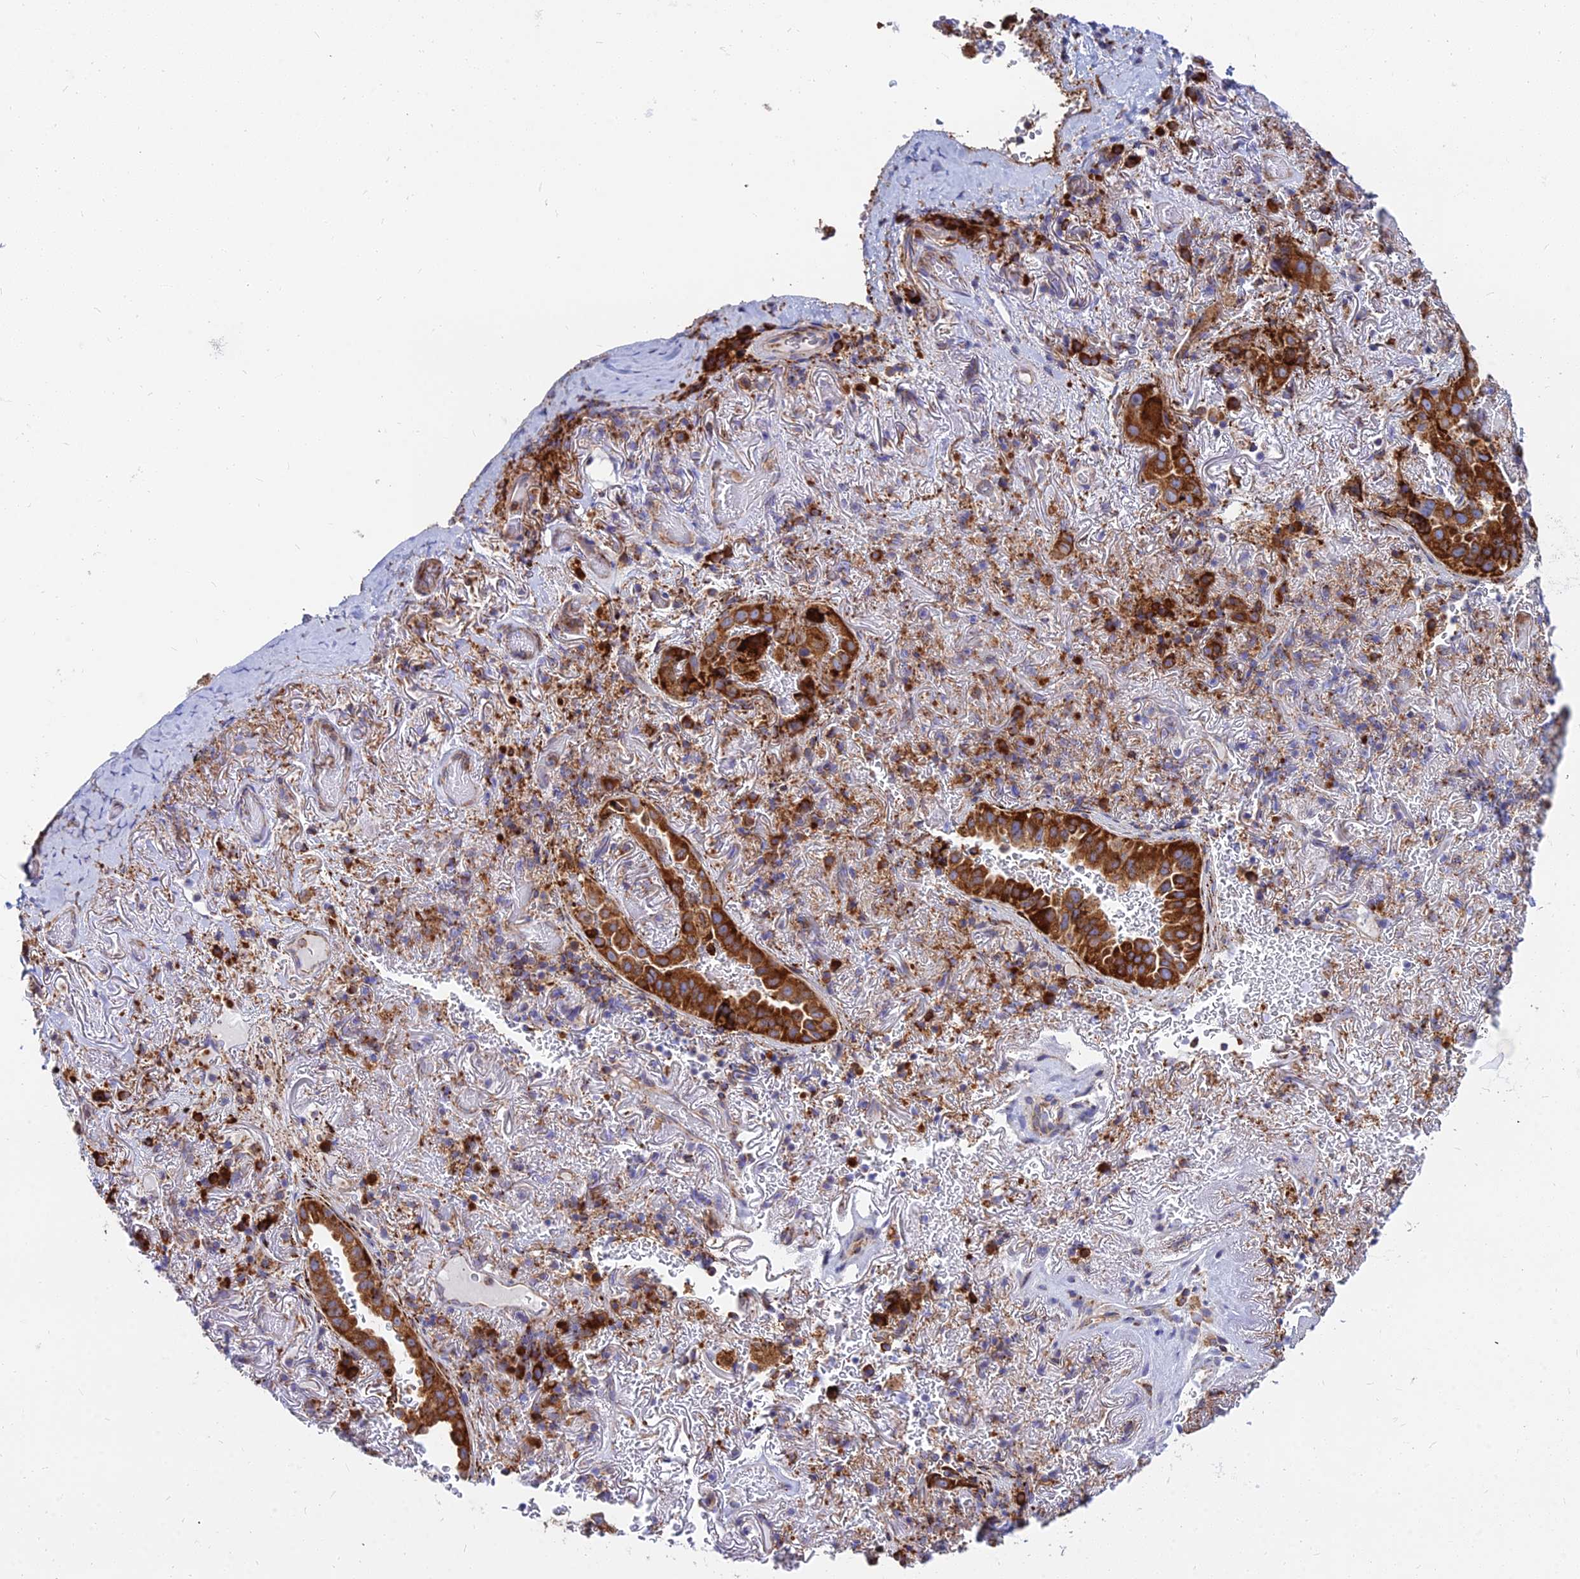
{"staining": {"intensity": "strong", "quantity": ">75%", "location": "cytoplasmic/membranous"}, "tissue": "lung cancer", "cell_type": "Tumor cells", "image_type": "cancer", "snomed": [{"axis": "morphology", "description": "Adenocarcinoma, NOS"}, {"axis": "topography", "description": "Lung"}], "caption": "IHC (DAB (3,3'-diaminobenzidine)) staining of lung cancer demonstrates strong cytoplasmic/membranous protein staining in about >75% of tumor cells. The protein is shown in brown color, while the nuclei are stained blue.", "gene": "CCT6B", "patient": {"sex": "female", "age": 69}}